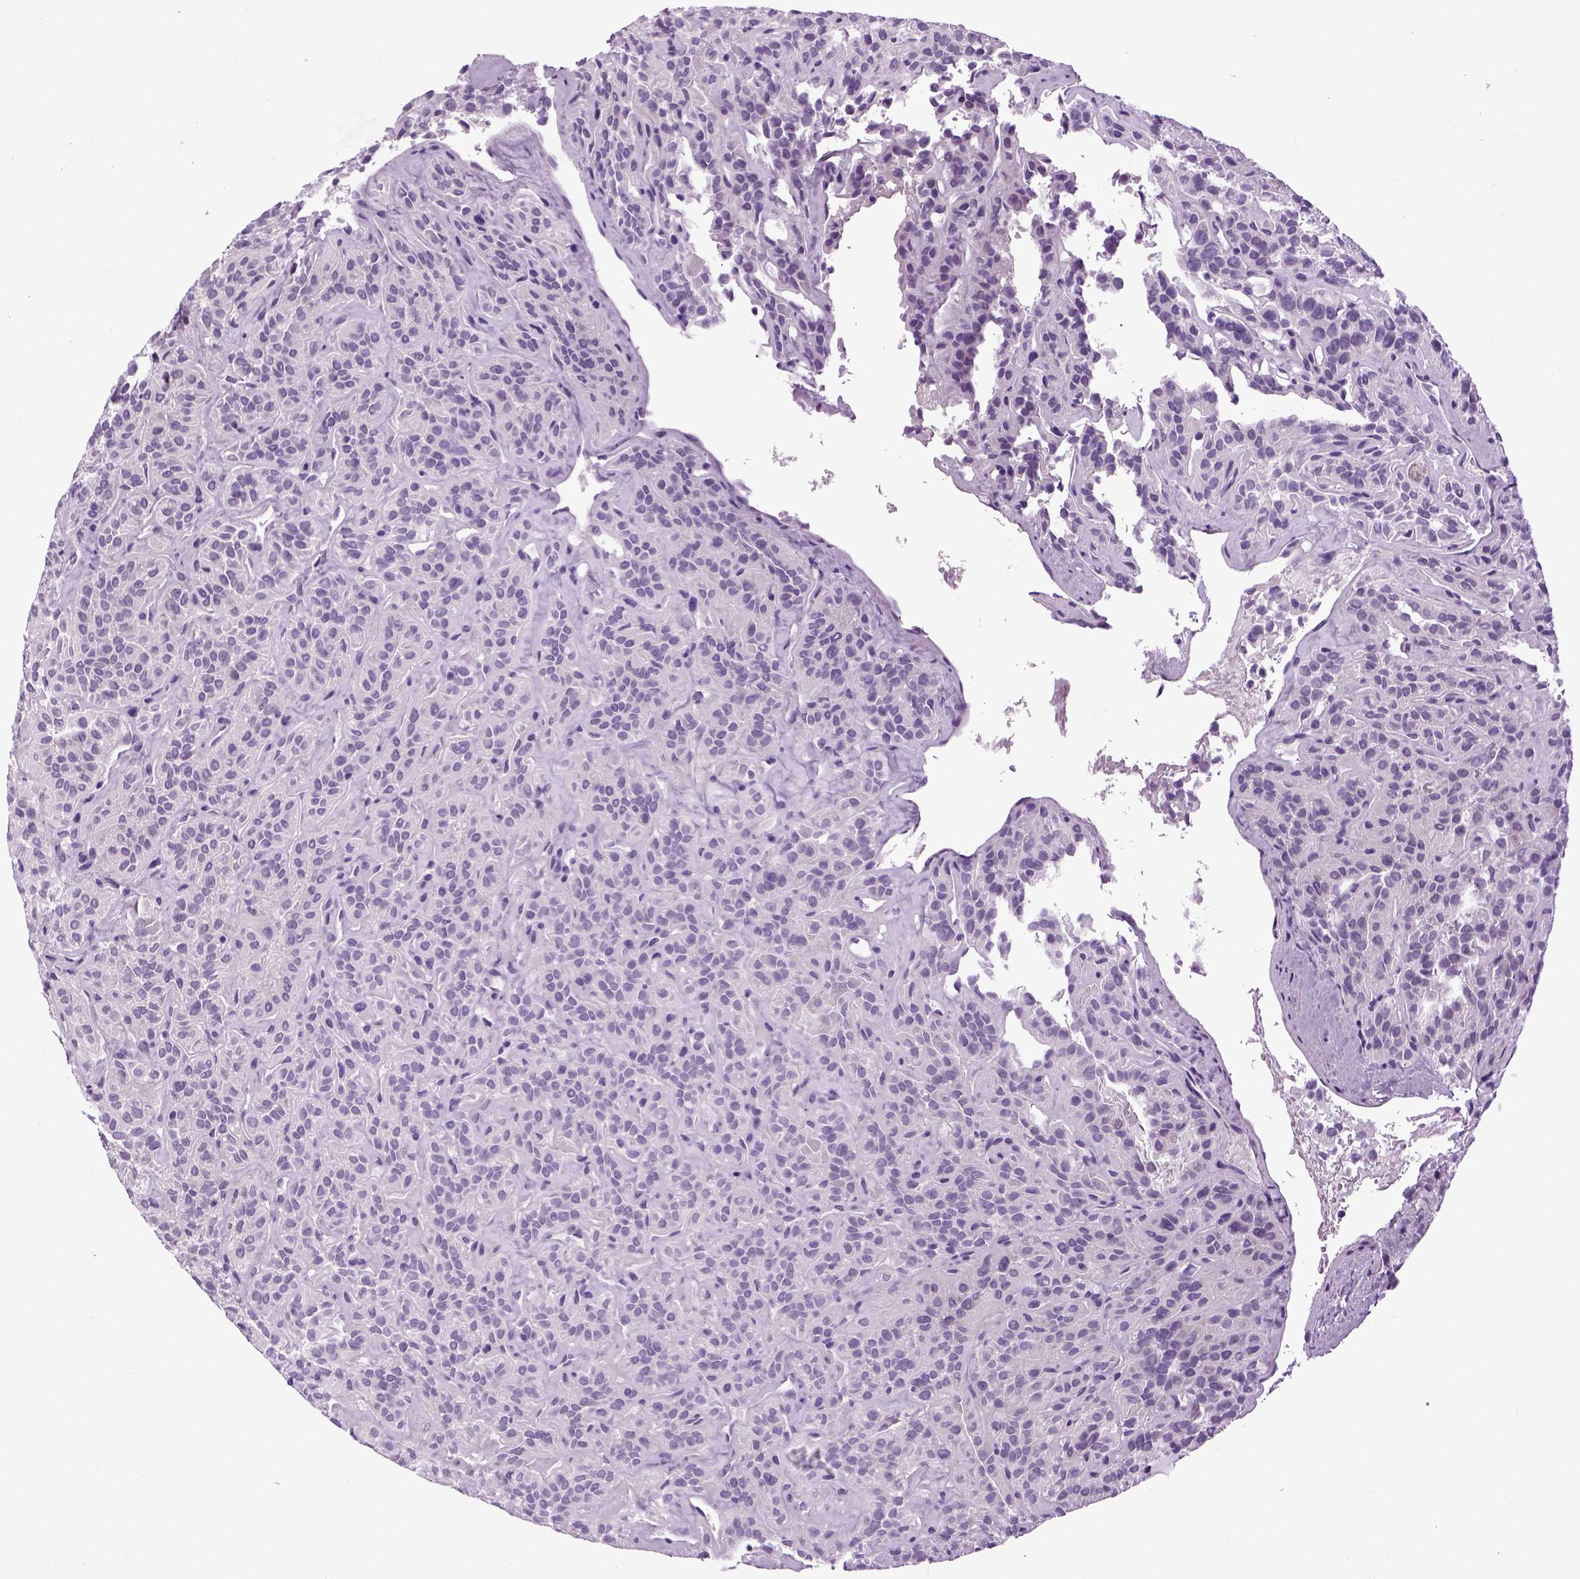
{"staining": {"intensity": "negative", "quantity": "none", "location": "none"}, "tissue": "thyroid cancer", "cell_type": "Tumor cells", "image_type": "cancer", "snomed": [{"axis": "morphology", "description": "Papillary adenocarcinoma, NOS"}, {"axis": "topography", "description": "Thyroid gland"}], "caption": "Photomicrograph shows no protein staining in tumor cells of papillary adenocarcinoma (thyroid) tissue.", "gene": "HMCN2", "patient": {"sex": "female", "age": 45}}